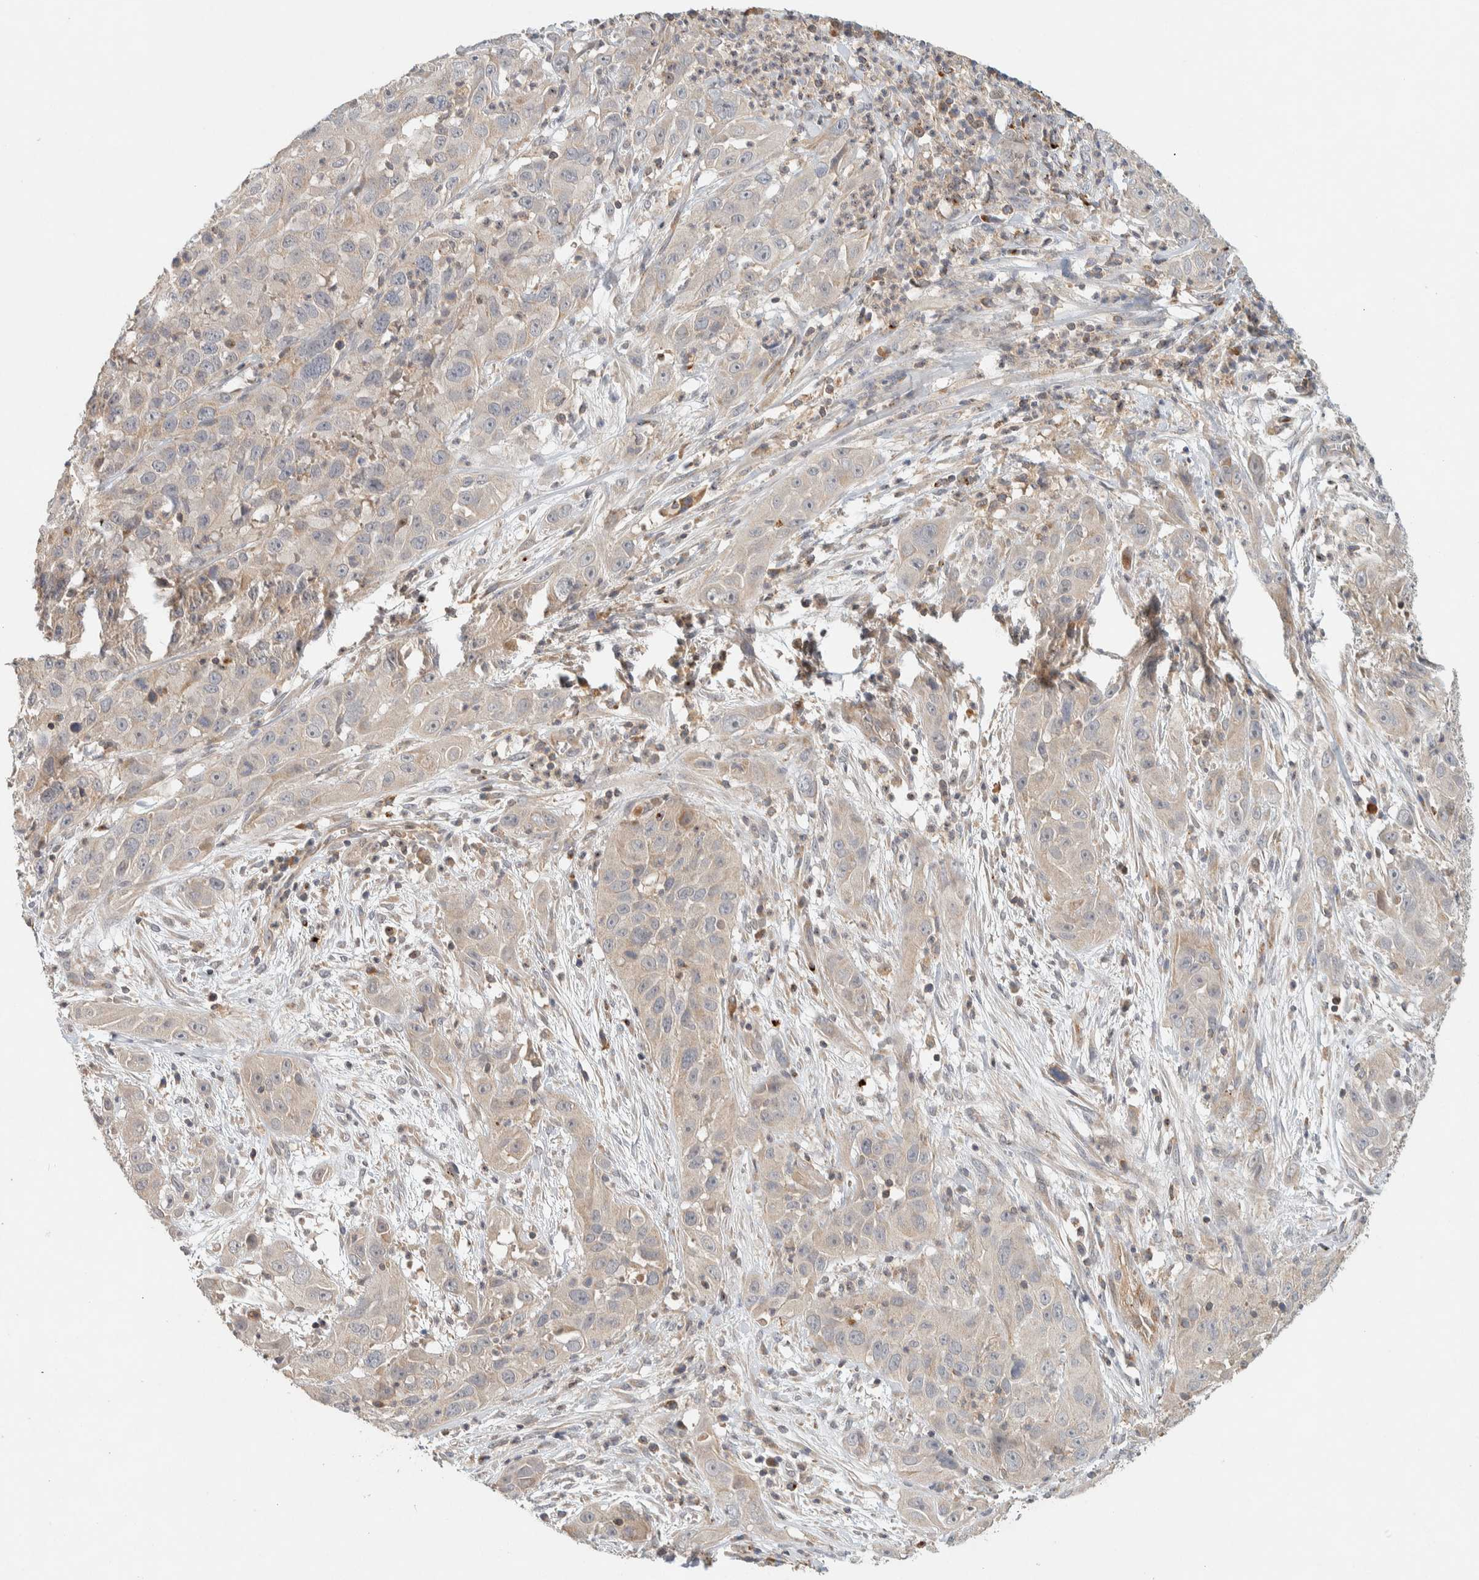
{"staining": {"intensity": "weak", "quantity": ">75%", "location": "cytoplasmic/membranous"}, "tissue": "cervical cancer", "cell_type": "Tumor cells", "image_type": "cancer", "snomed": [{"axis": "morphology", "description": "Squamous cell carcinoma, NOS"}, {"axis": "topography", "description": "Cervix"}], "caption": "This photomicrograph shows immunohistochemistry staining of human cervical cancer, with low weak cytoplasmic/membranous staining in approximately >75% of tumor cells.", "gene": "KIF9", "patient": {"sex": "female", "age": 32}}